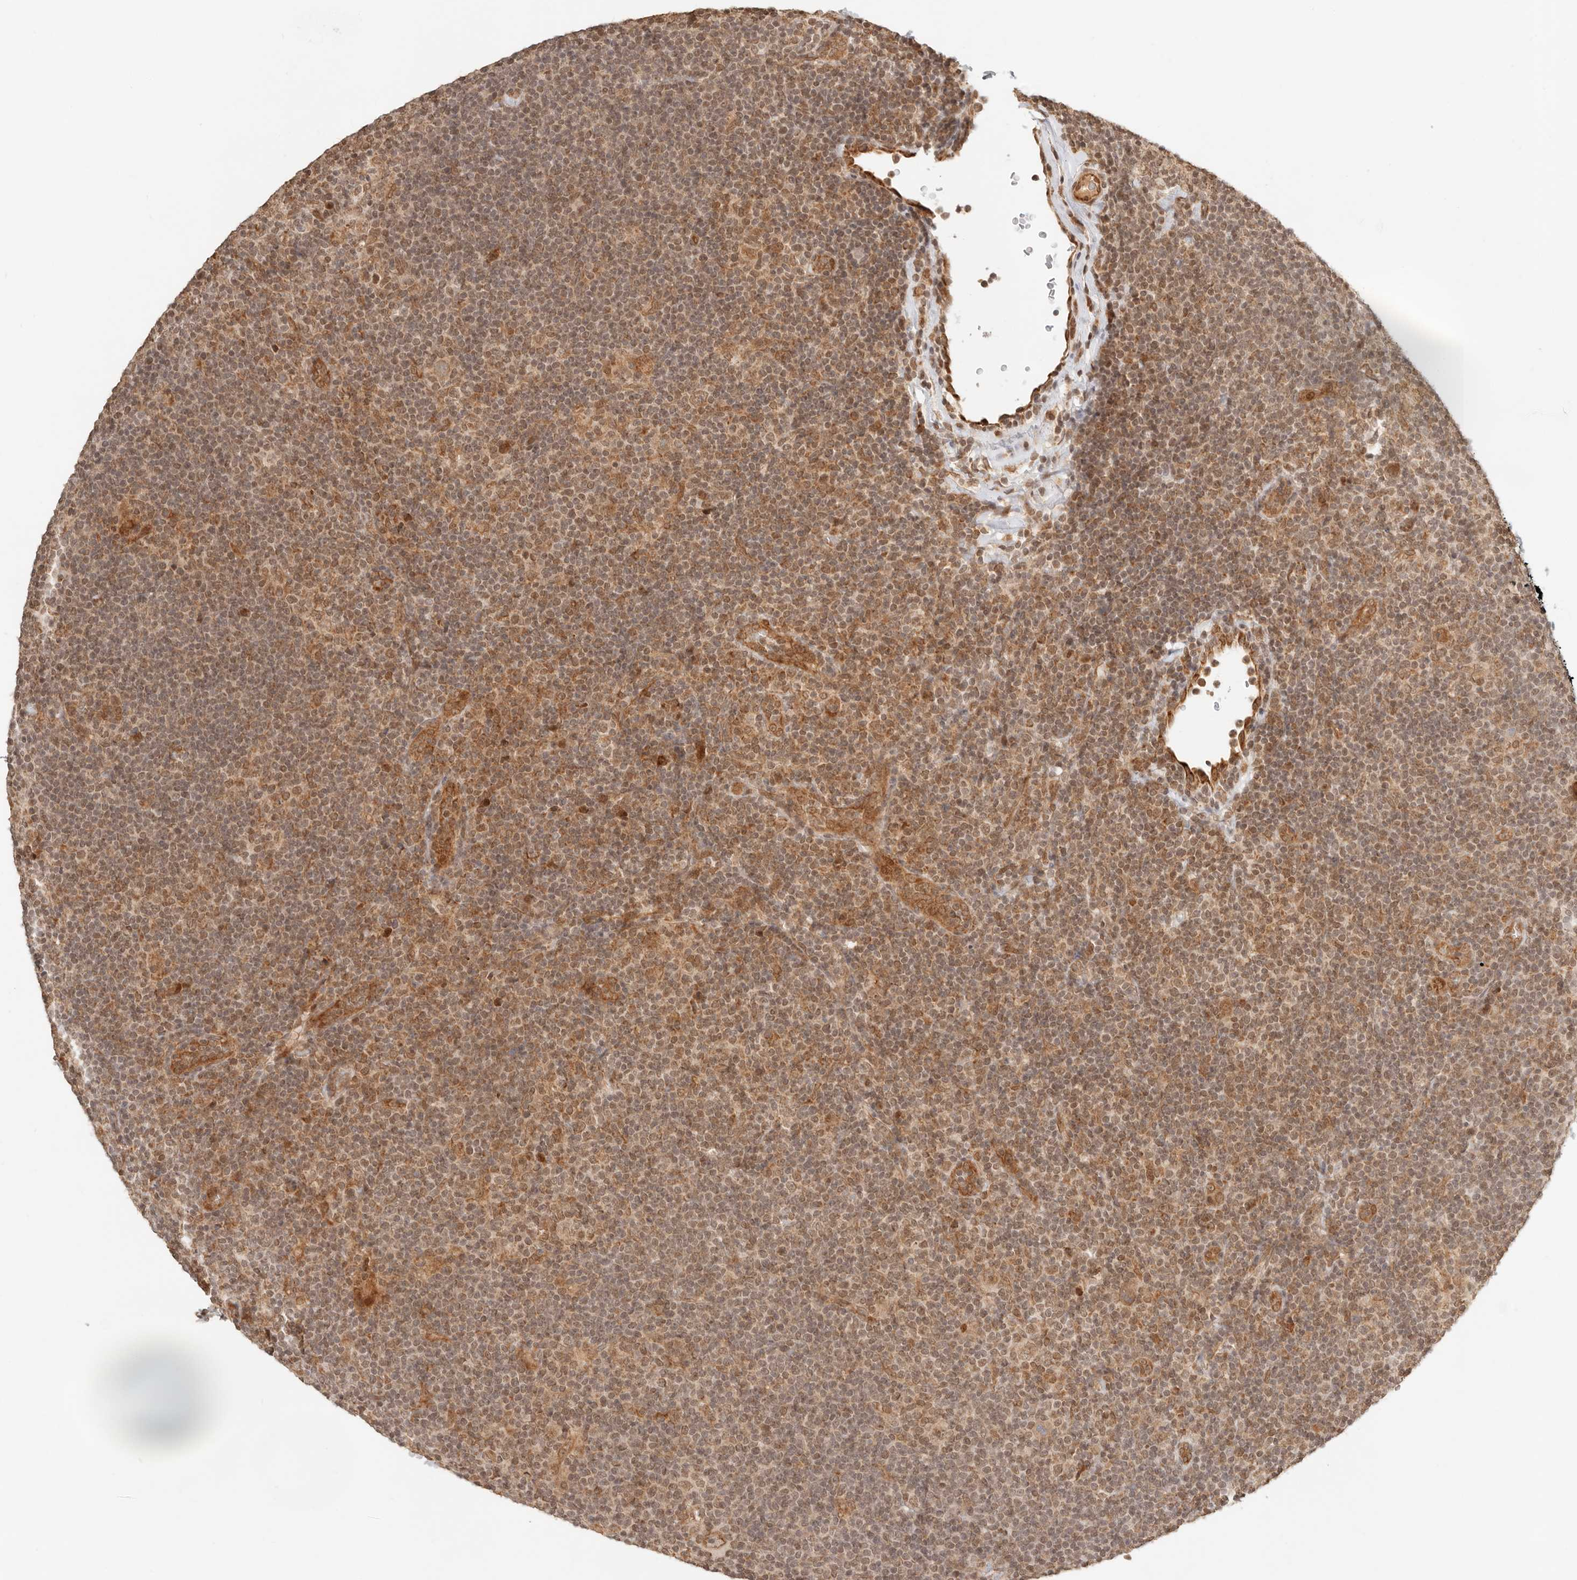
{"staining": {"intensity": "weak", "quantity": "25%-75%", "location": "cytoplasmic/membranous"}, "tissue": "lymphoma", "cell_type": "Tumor cells", "image_type": "cancer", "snomed": [{"axis": "morphology", "description": "Hodgkin's disease, NOS"}, {"axis": "topography", "description": "Lymph node"}], "caption": "Protein staining of lymphoma tissue reveals weak cytoplasmic/membranous expression in approximately 25%-75% of tumor cells. The staining was performed using DAB, with brown indicating positive protein expression. Nuclei are stained blue with hematoxylin.", "gene": "BAALC", "patient": {"sex": "female", "age": 57}}